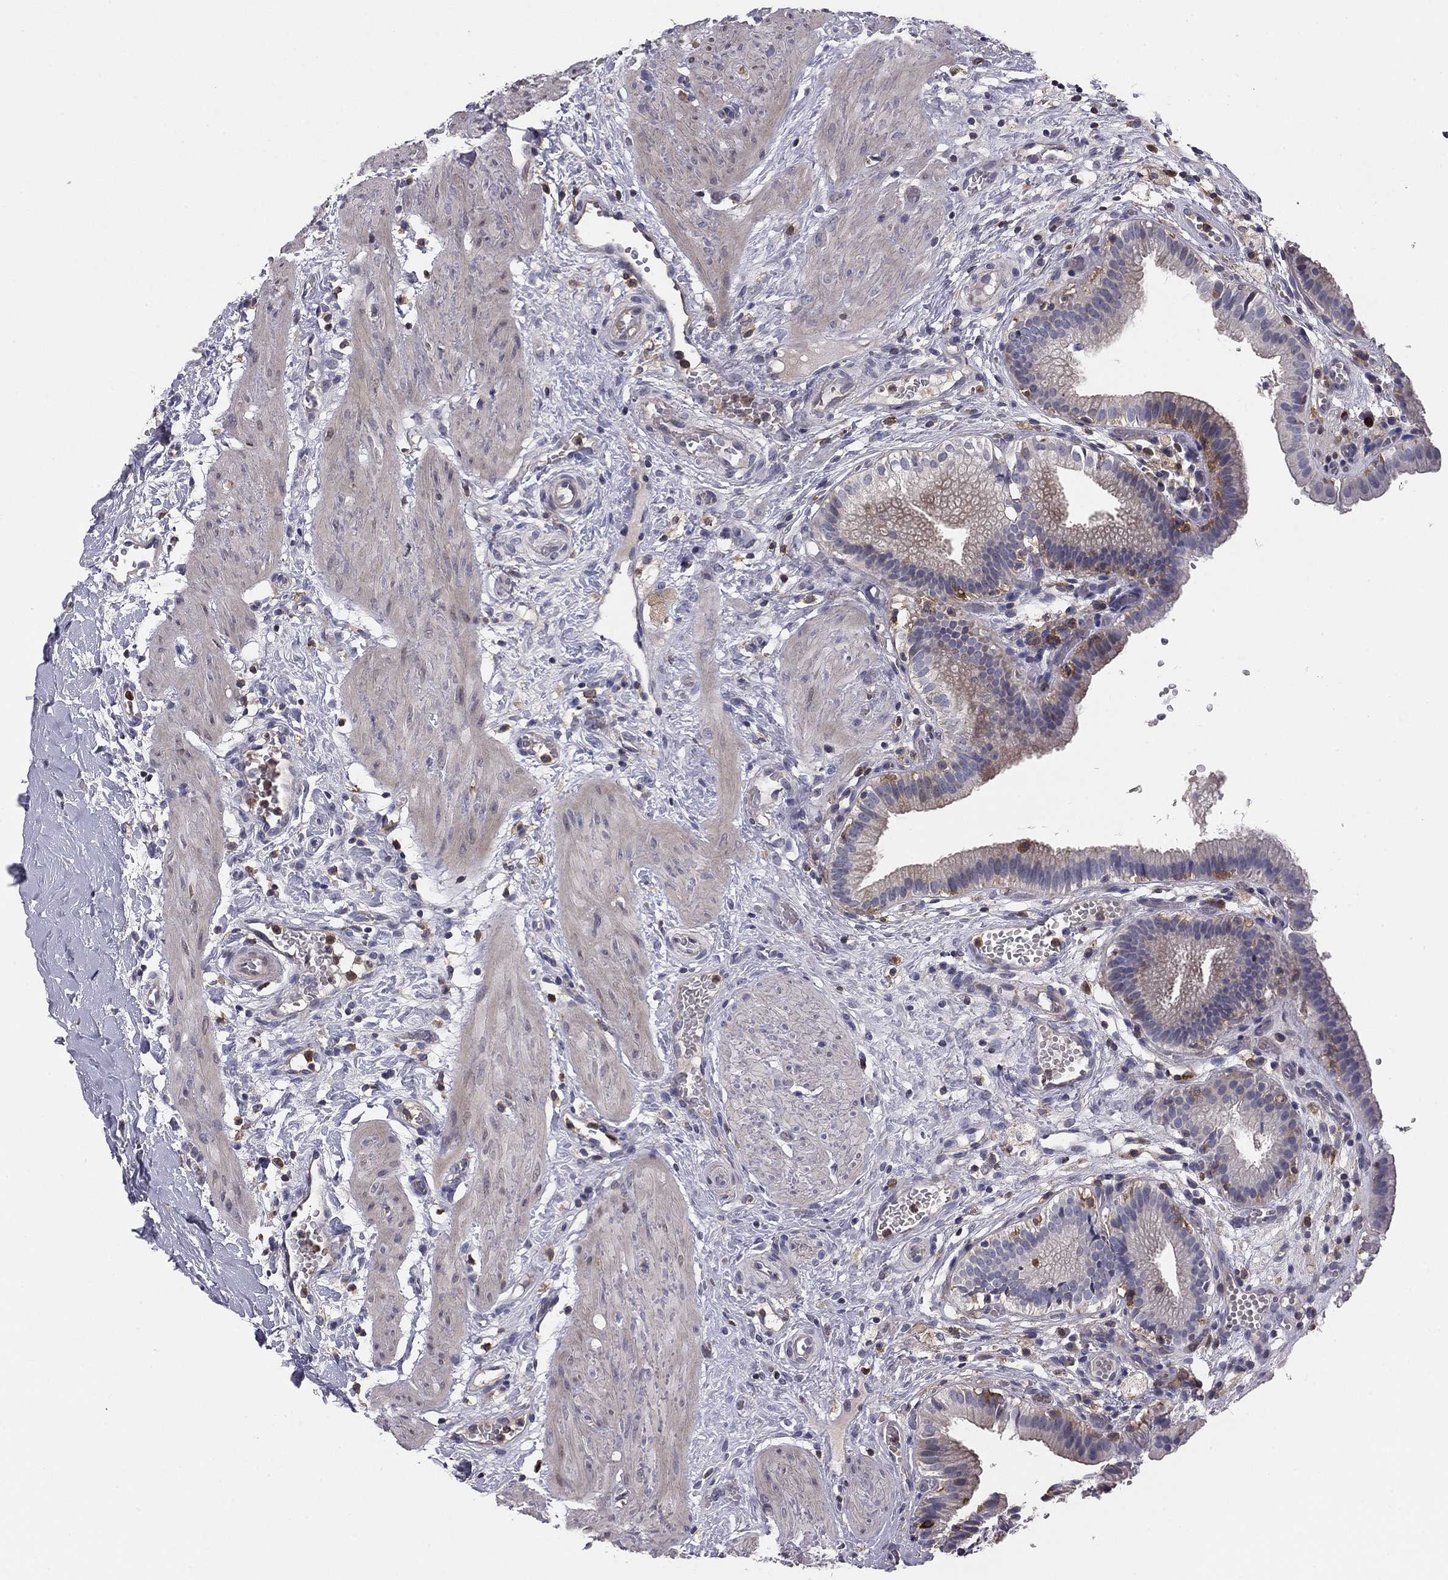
{"staining": {"intensity": "negative", "quantity": "none", "location": "none"}, "tissue": "gallbladder", "cell_type": "Glandular cells", "image_type": "normal", "snomed": [{"axis": "morphology", "description": "Normal tissue, NOS"}, {"axis": "topography", "description": "Gallbladder"}], "caption": "This is an IHC image of unremarkable human gallbladder. There is no expression in glandular cells.", "gene": "PLCB2", "patient": {"sex": "female", "age": 24}}